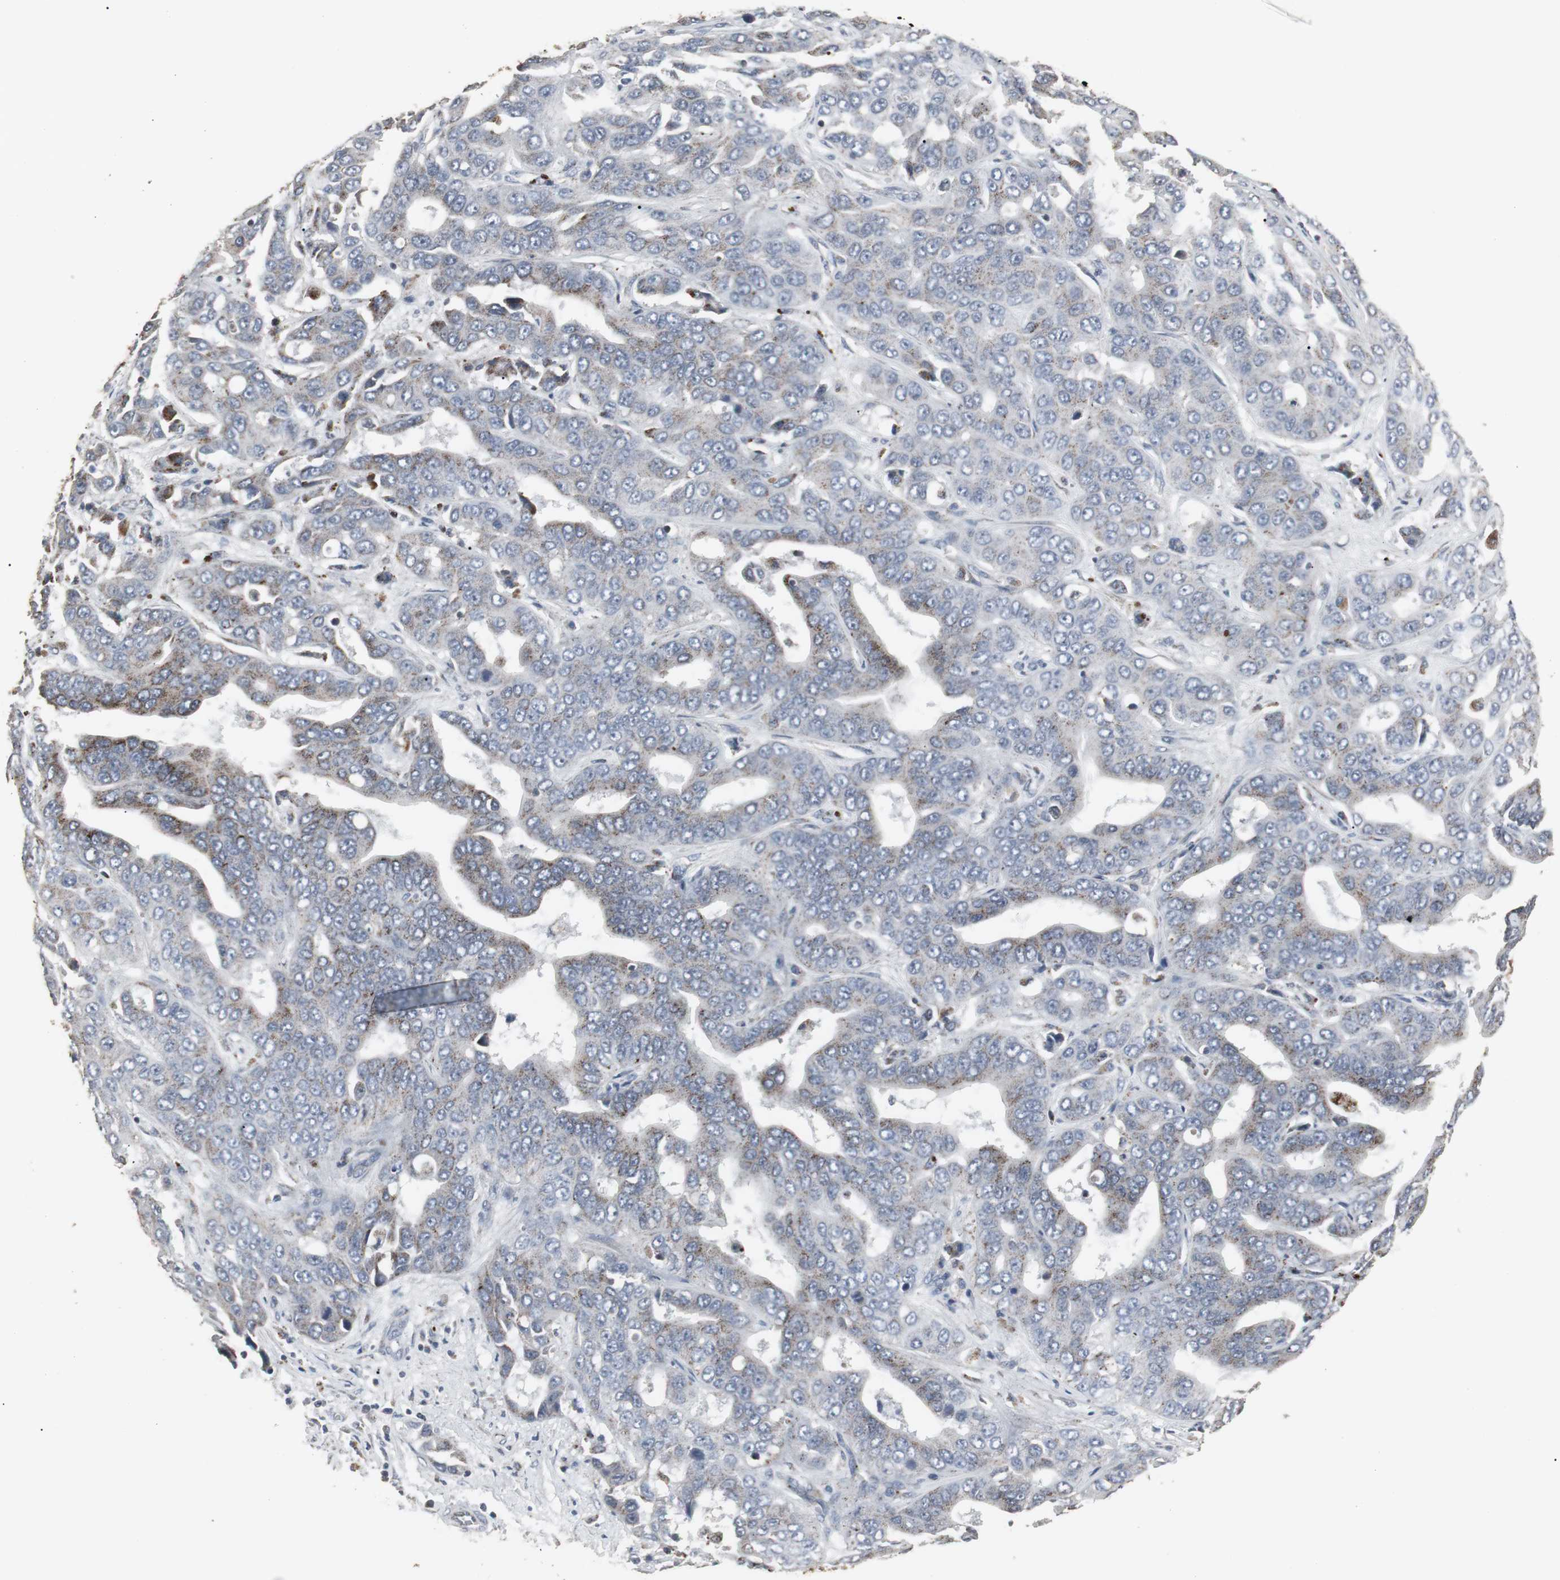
{"staining": {"intensity": "weak", "quantity": "<25%", "location": "cytoplasmic/membranous"}, "tissue": "liver cancer", "cell_type": "Tumor cells", "image_type": "cancer", "snomed": [{"axis": "morphology", "description": "Cholangiocarcinoma"}, {"axis": "topography", "description": "Liver"}], "caption": "An immunohistochemistry micrograph of cholangiocarcinoma (liver) is shown. There is no staining in tumor cells of cholangiocarcinoma (liver).", "gene": "ACAA1", "patient": {"sex": "female", "age": 52}}